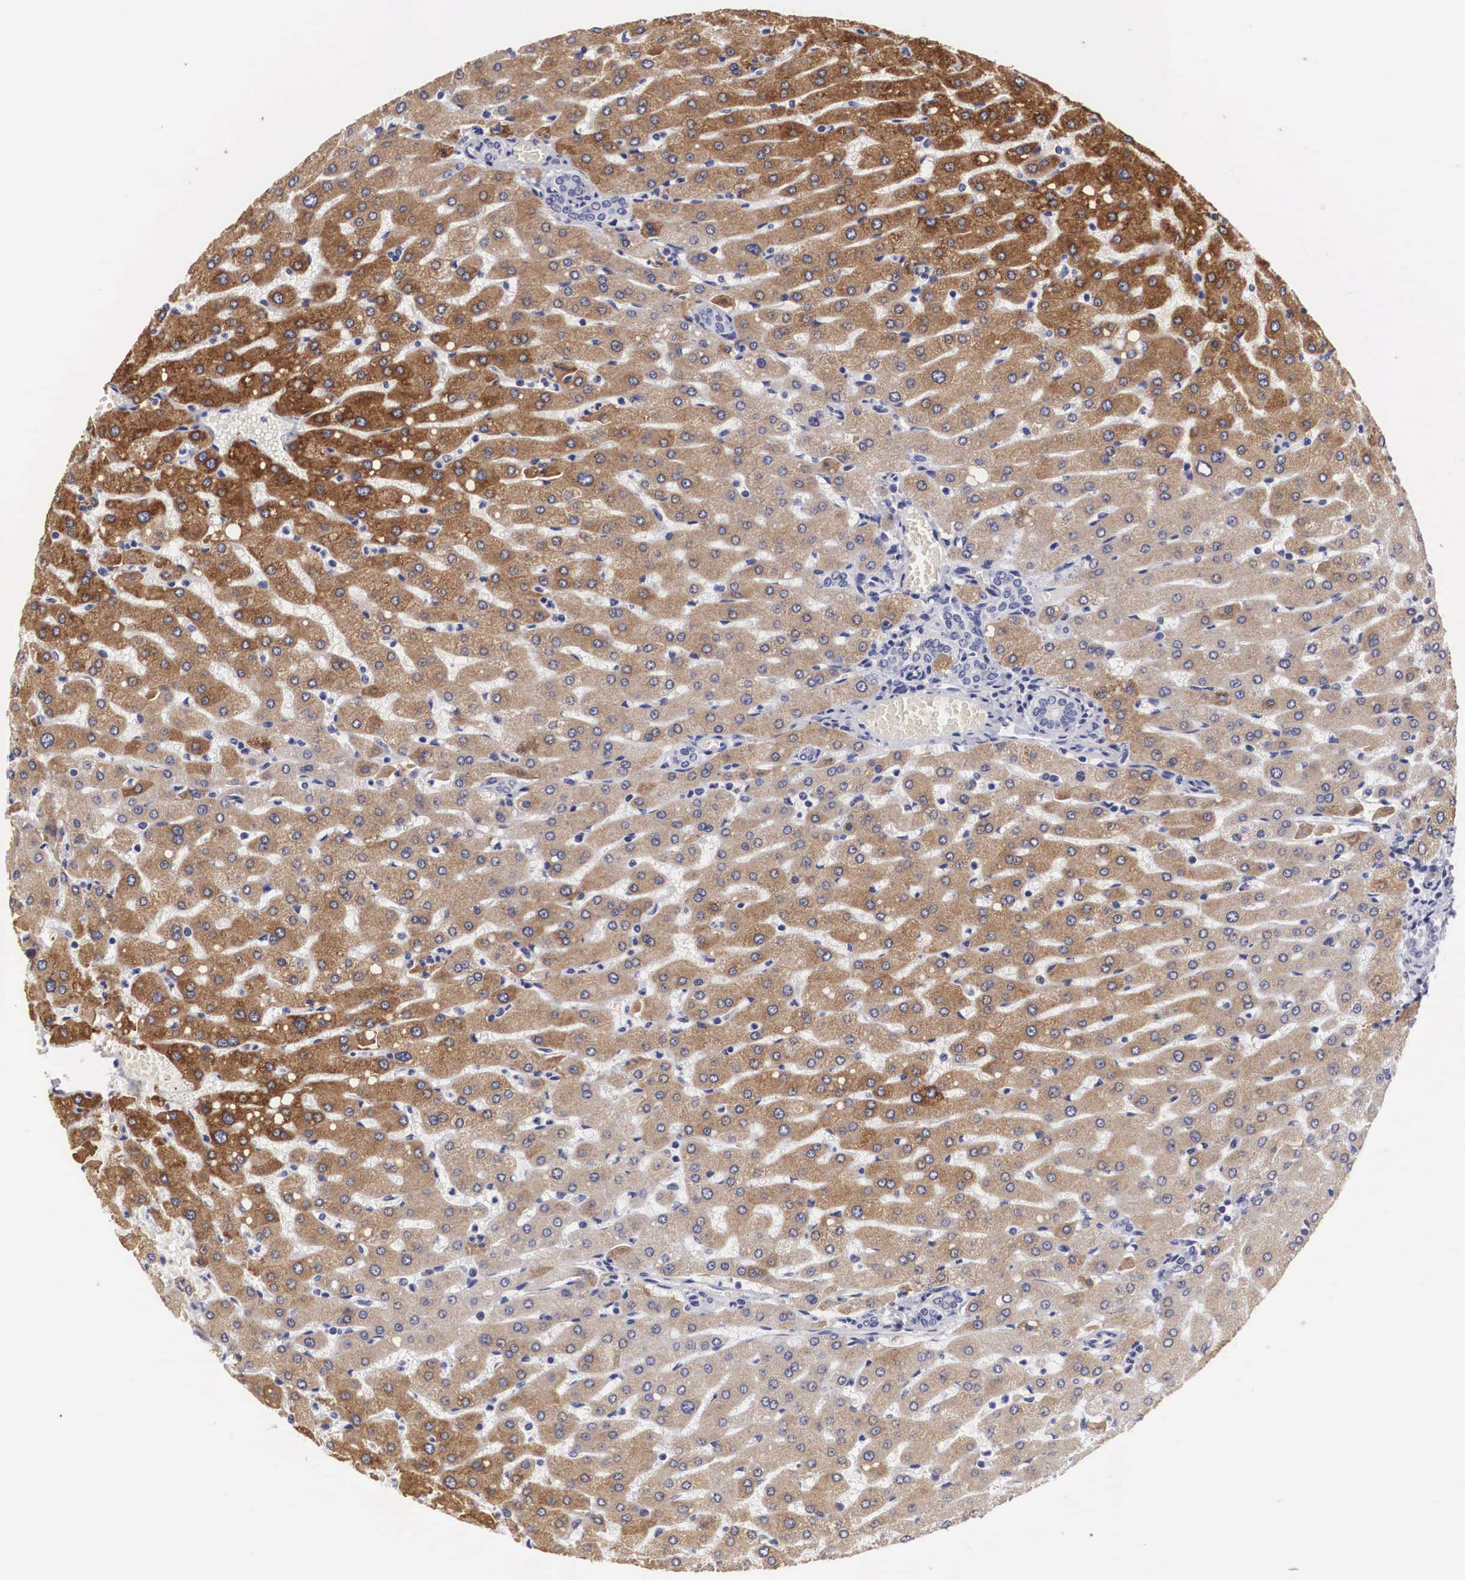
{"staining": {"intensity": "negative", "quantity": "none", "location": "none"}, "tissue": "liver", "cell_type": "Cholangiocytes", "image_type": "normal", "snomed": [{"axis": "morphology", "description": "Normal tissue, NOS"}, {"axis": "topography", "description": "Liver"}], "caption": "This is a micrograph of immunohistochemistry (IHC) staining of normal liver, which shows no staining in cholangiocytes.", "gene": "ARMCX3", "patient": {"sex": "female", "age": 30}}